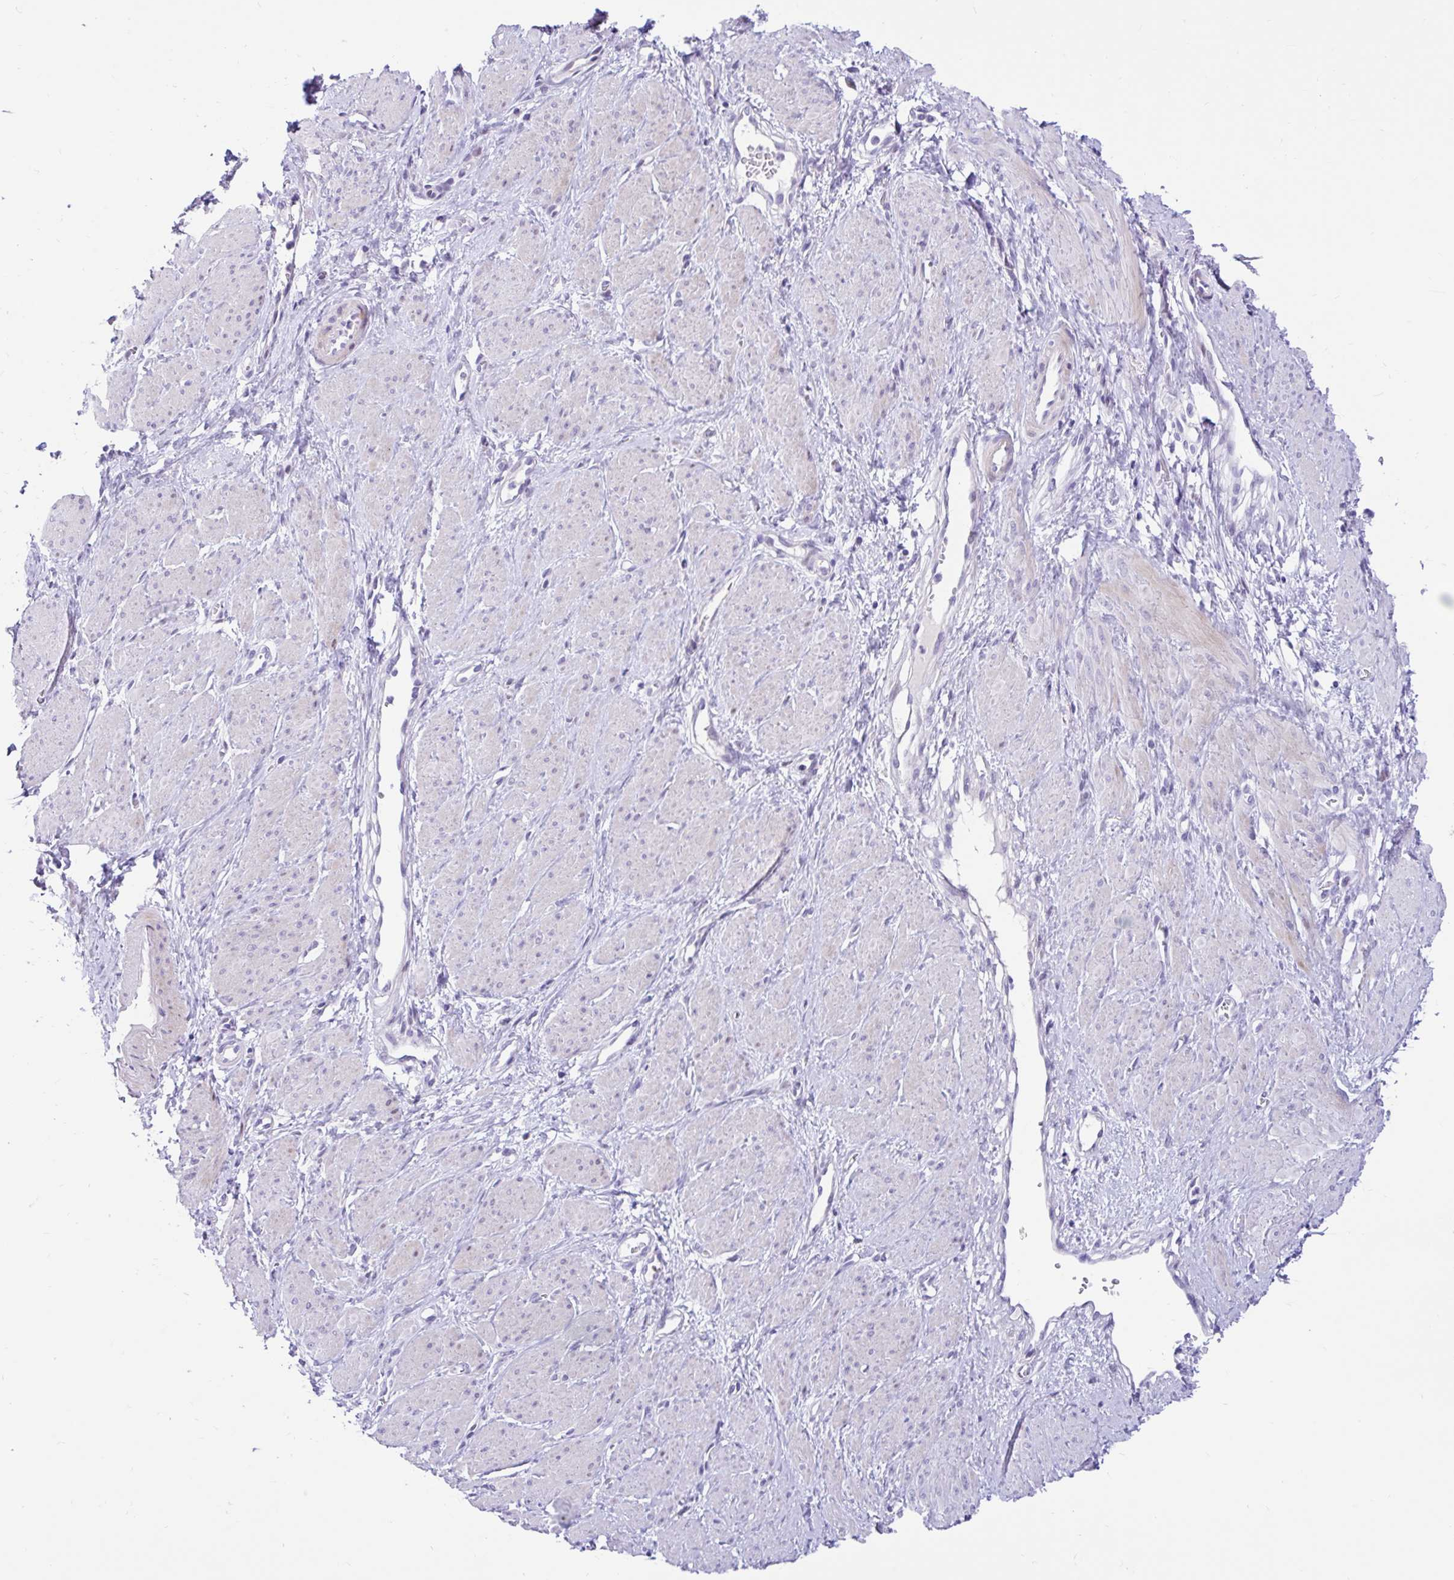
{"staining": {"intensity": "negative", "quantity": "none", "location": "none"}, "tissue": "smooth muscle", "cell_type": "Smooth muscle cells", "image_type": "normal", "snomed": [{"axis": "morphology", "description": "Normal tissue, NOS"}, {"axis": "topography", "description": "Smooth muscle"}, {"axis": "topography", "description": "Uterus"}], "caption": "Smooth muscle cells show no significant positivity in benign smooth muscle.", "gene": "NHLH2", "patient": {"sex": "female", "age": 39}}